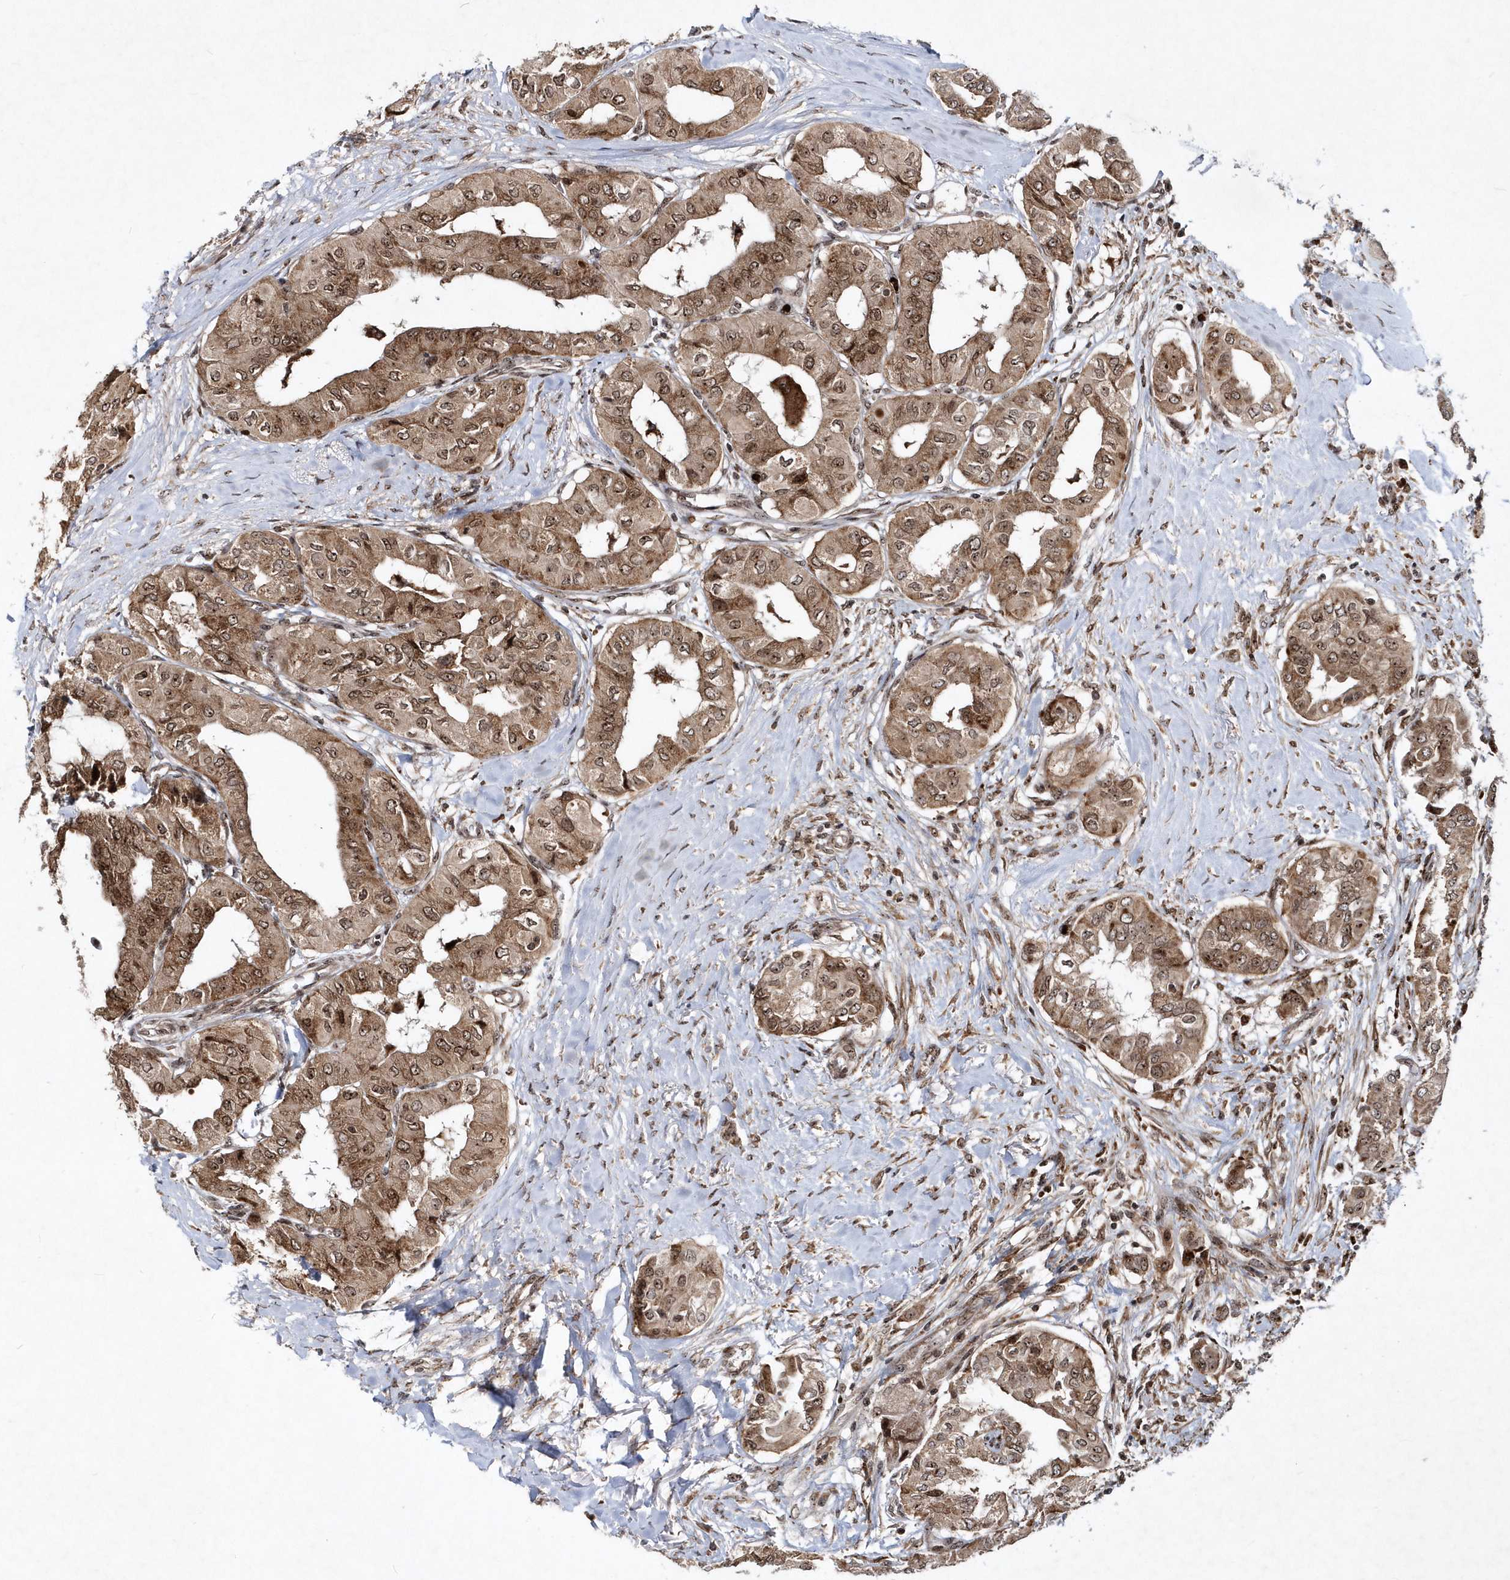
{"staining": {"intensity": "moderate", "quantity": ">75%", "location": "cytoplasmic/membranous,nuclear"}, "tissue": "thyroid cancer", "cell_type": "Tumor cells", "image_type": "cancer", "snomed": [{"axis": "morphology", "description": "Papillary adenocarcinoma, NOS"}, {"axis": "topography", "description": "Thyroid gland"}], "caption": "Protein staining demonstrates moderate cytoplasmic/membranous and nuclear expression in about >75% of tumor cells in thyroid papillary adenocarcinoma.", "gene": "SOWAHB", "patient": {"sex": "female", "age": 59}}